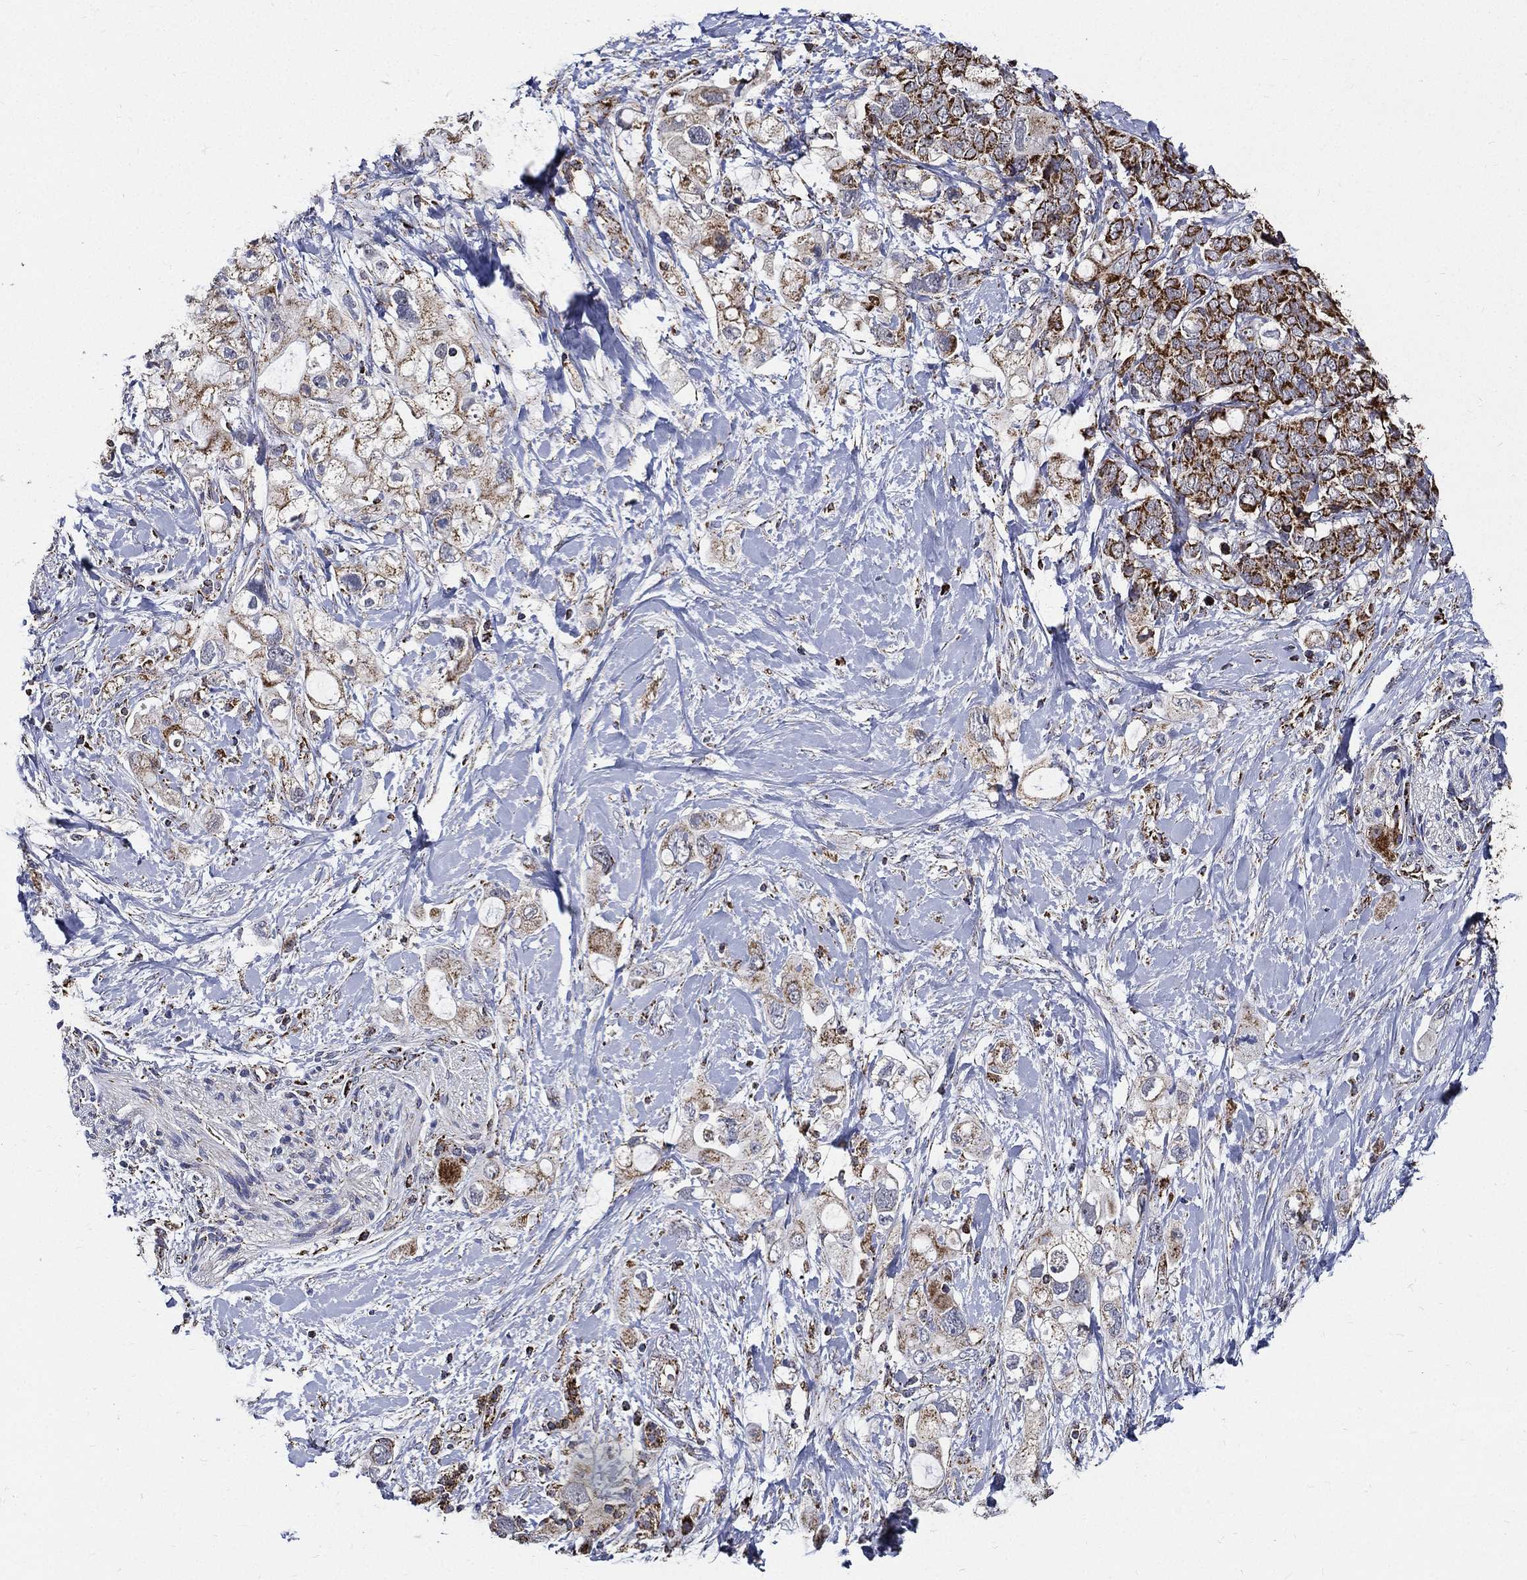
{"staining": {"intensity": "strong", "quantity": ">75%", "location": "cytoplasmic/membranous"}, "tissue": "pancreatic cancer", "cell_type": "Tumor cells", "image_type": "cancer", "snomed": [{"axis": "morphology", "description": "Adenocarcinoma, NOS"}, {"axis": "topography", "description": "Pancreas"}], "caption": "Protein staining by immunohistochemistry (IHC) demonstrates strong cytoplasmic/membranous expression in approximately >75% of tumor cells in adenocarcinoma (pancreatic). (DAB (3,3'-diaminobenzidine) IHC, brown staining for protein, blue staining for nuclei).", "gene": "NDUFAB1", "patient": {"sex": "female", "age": 56}}